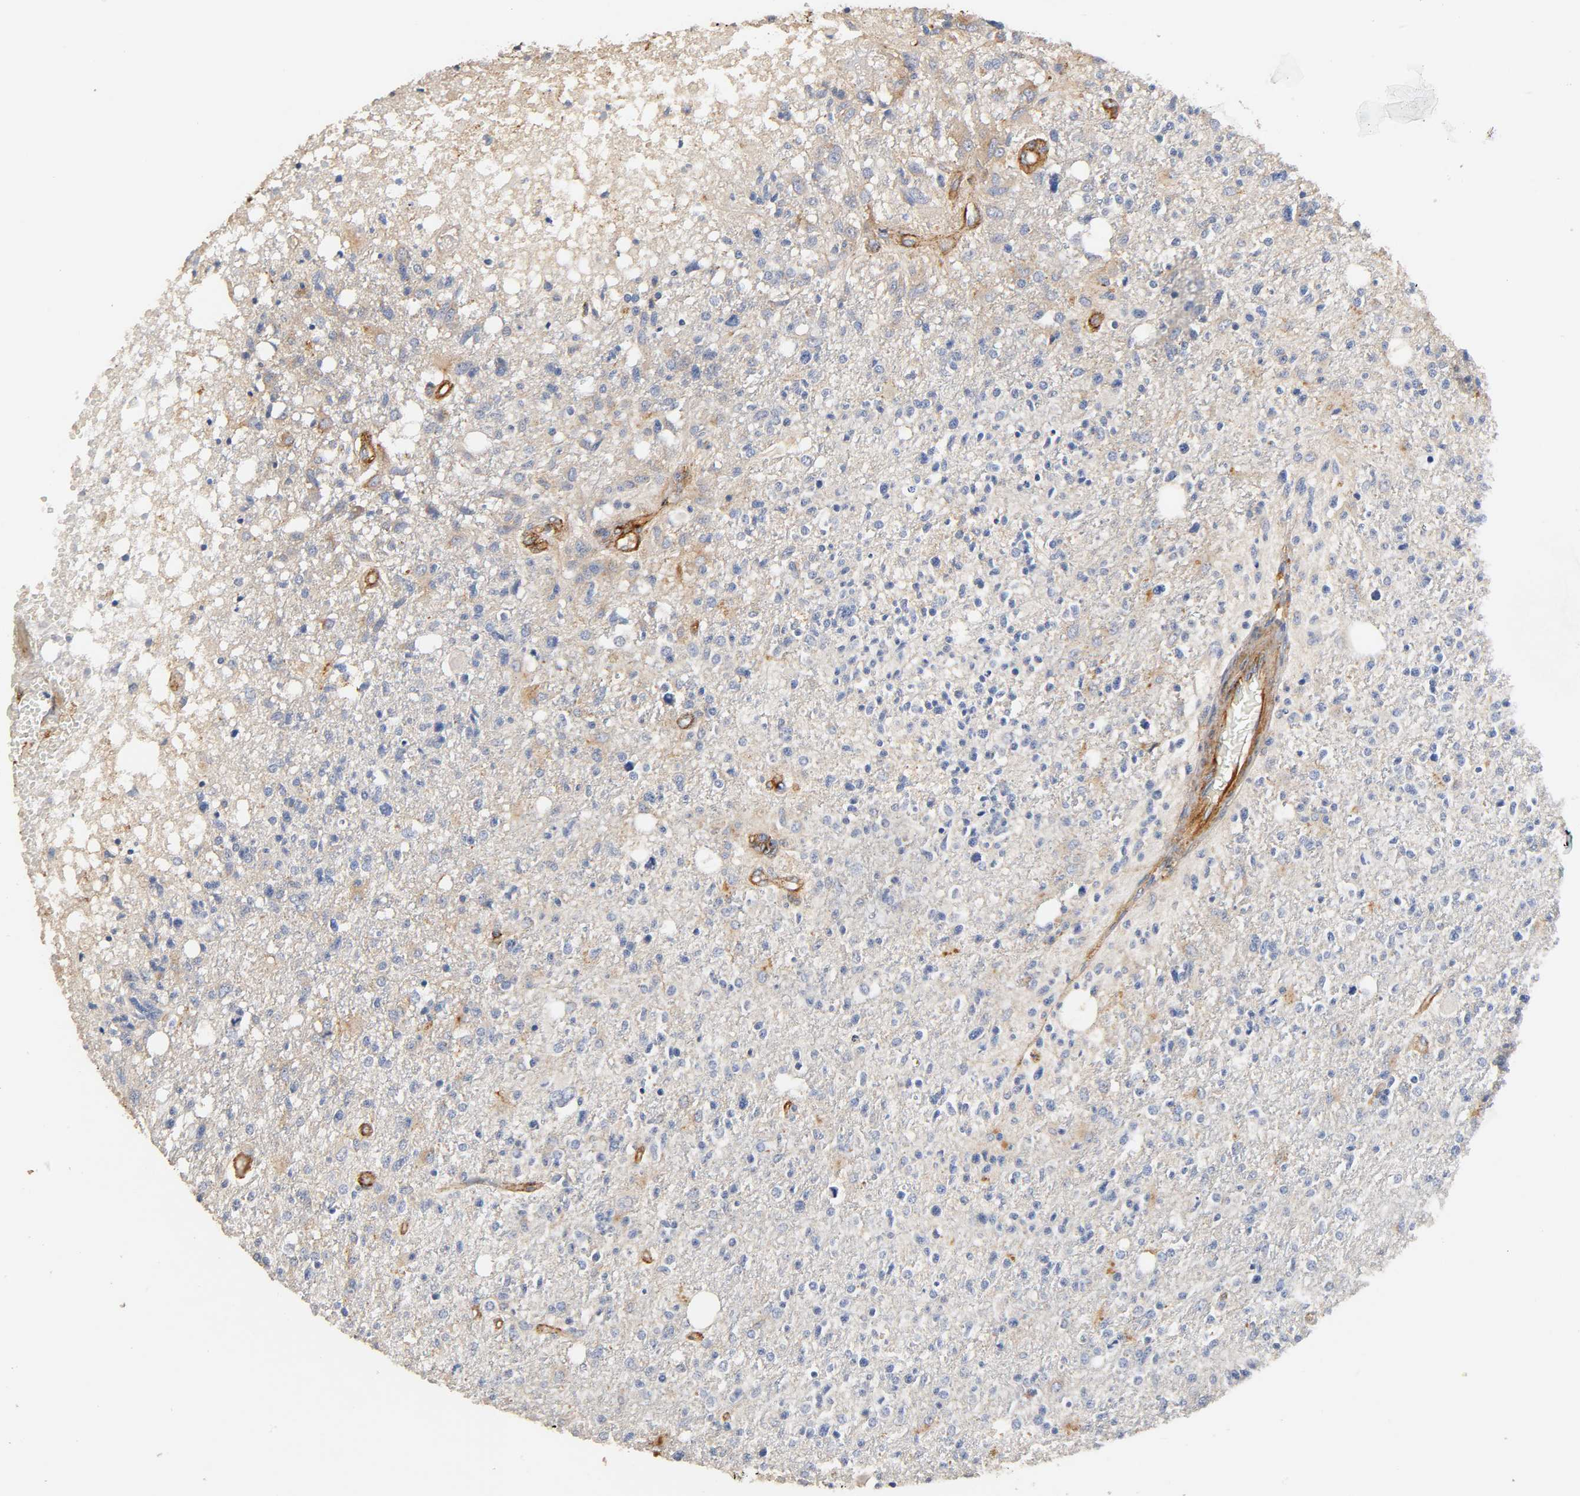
{"staining": {"intensity": "weak", "quantity": "<25%", "location": "cytoplasmic/membranous"}, "tissue": "glioma", "cell_type": "Tumor cells", "image_type": "cancer", "snomed": [{"axis": "morphology", "description": "Glioma, malignant, High grade"}, {"axis": "topography", "description": "Cerebral cortex"}], "caption": "Photomicrograph shows no protein expression in tumor cells of malignant glioma (high-grade) tissue. (Stains: DAB immunohistochemistry with hematoxylin counter stain, Microscopy: brightfield microscopy at high magnification).", "gene": "IFITM3", "patient": {"sex": "male", "age": 76}}